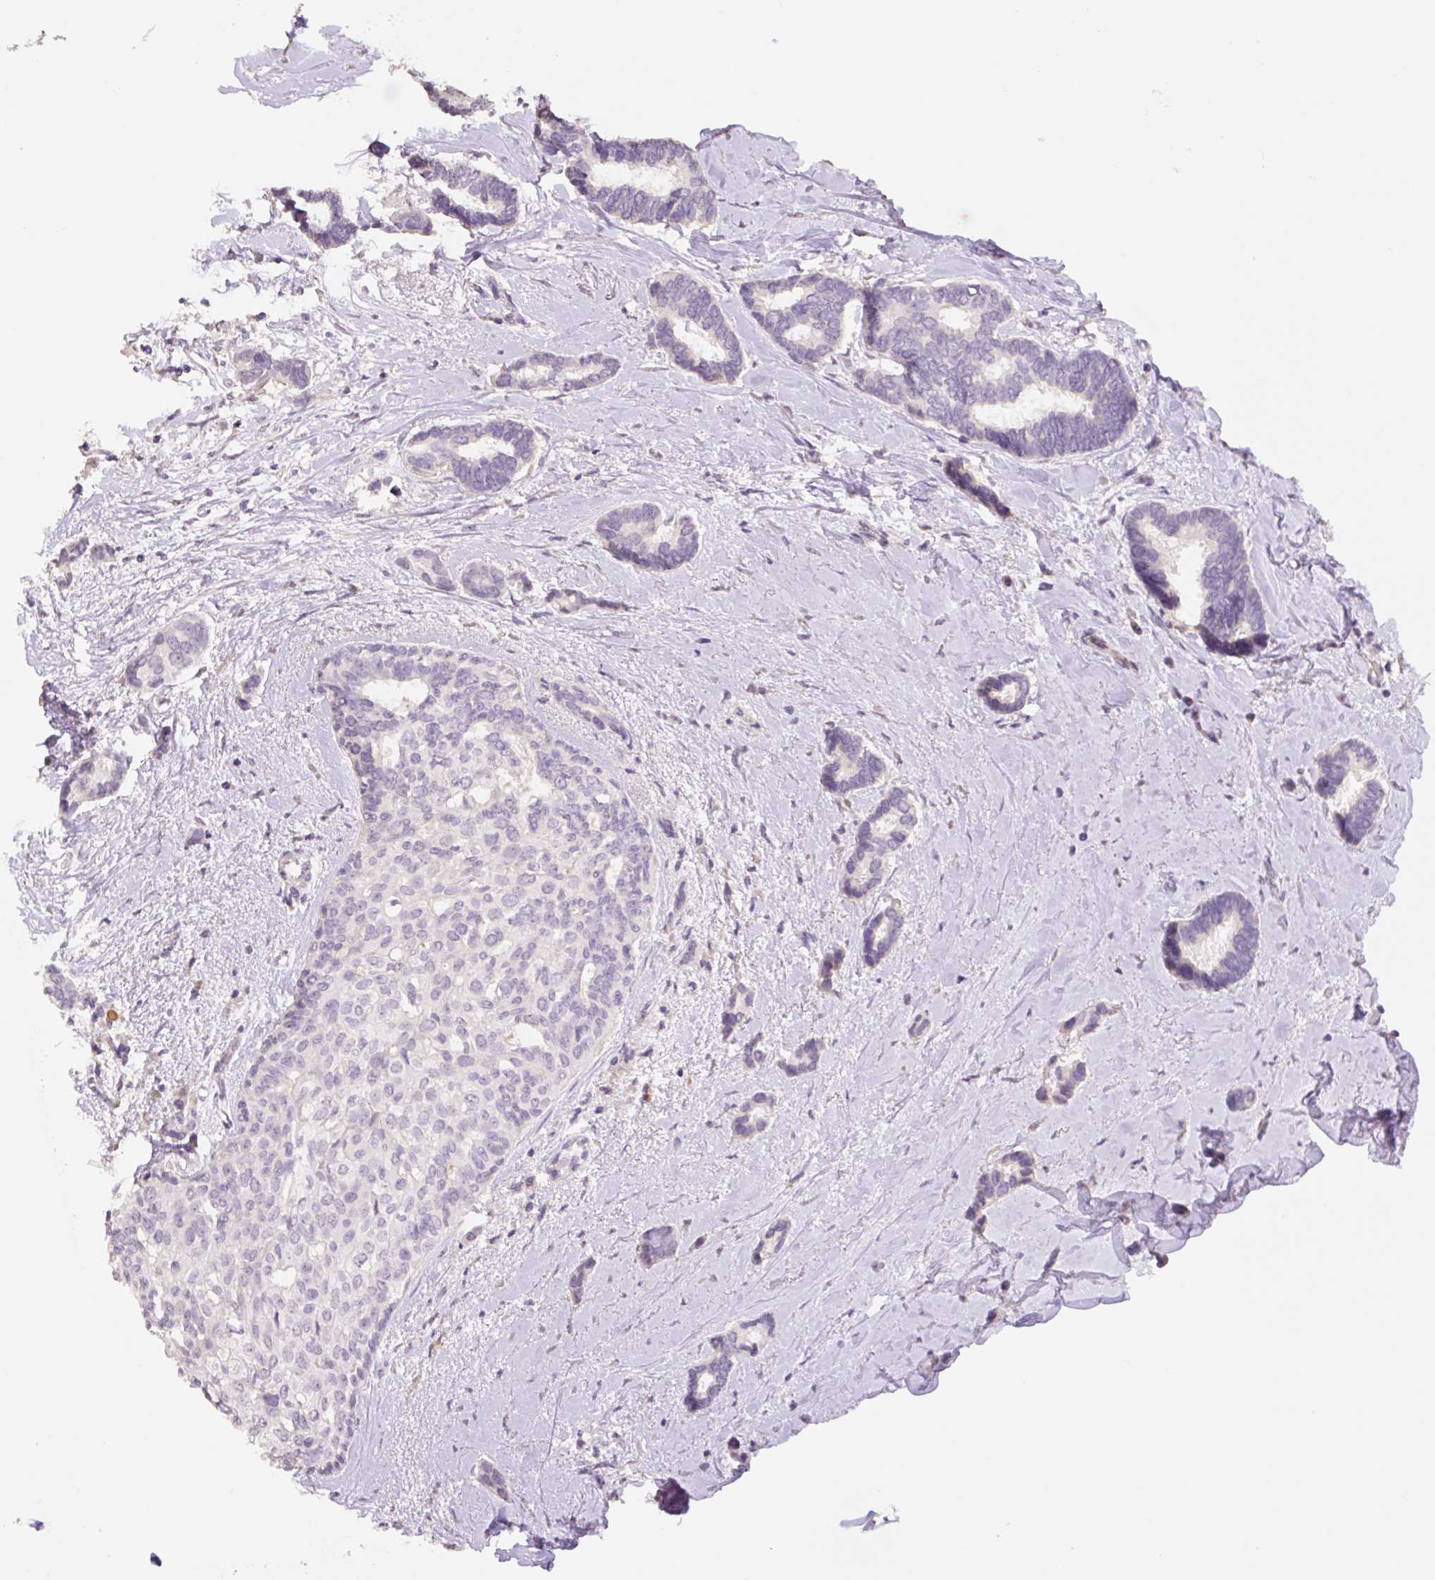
{"staining": {"intensity": "negative", "quantity": "none", "location": "none"}, "tissue": "breast cancer", "cell_type": "Tumor cells", "image_type": "cancer", "snomed": [{"axis": "morphology", "description": "Duct carcinoma"}, {"axis": "topography", "description": "Breast"}], "caption": "Breast cancer was stained to show a protein in brown. There is no significant positivity in tumor cells.", "gene": "HCRTR2", "patient": {"sex": "female", "age": 73}}